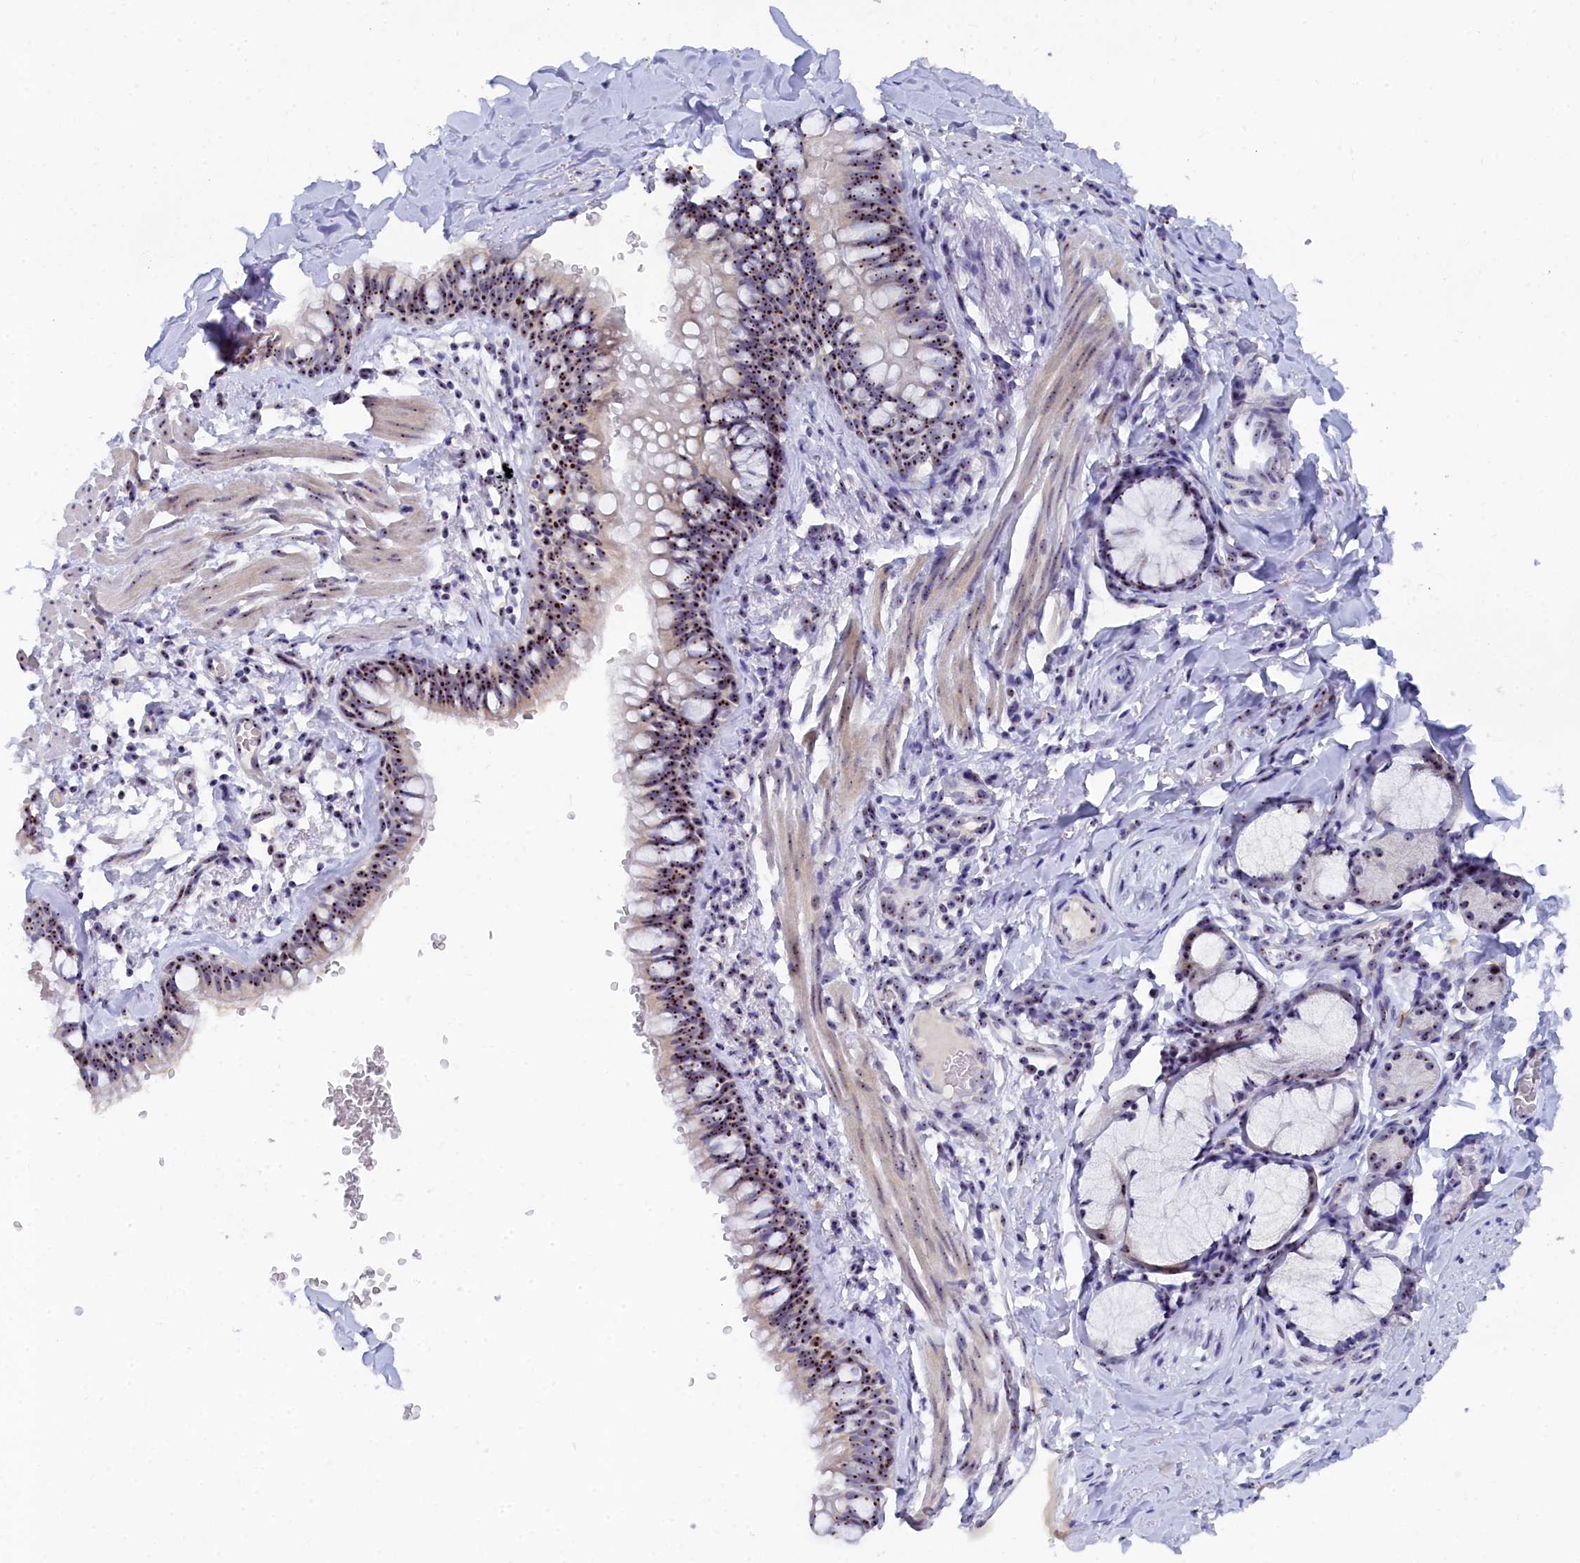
{"staining": {"intensity": "strong", "quantity": ">75%", "location": "nuclear"}, "tissue": "bronchus", "cell_type": "Respiratory epithelial cells", "image_type": "normal", "snomed": [{"axis": "morphology", "description": "Normal tissue, NOS"}, {"axis": "topography", "description": "Cartilage tissue"}, {"axis": "topography", "description": "Bronchus"}], "caption": "Protein analysis of normal bronchus demonstrates strong nuclear expression in about >75% of respiratory epithelial cells.", "gene": "RSL1D1", "patient": {"sex": "female", "age": 36}}